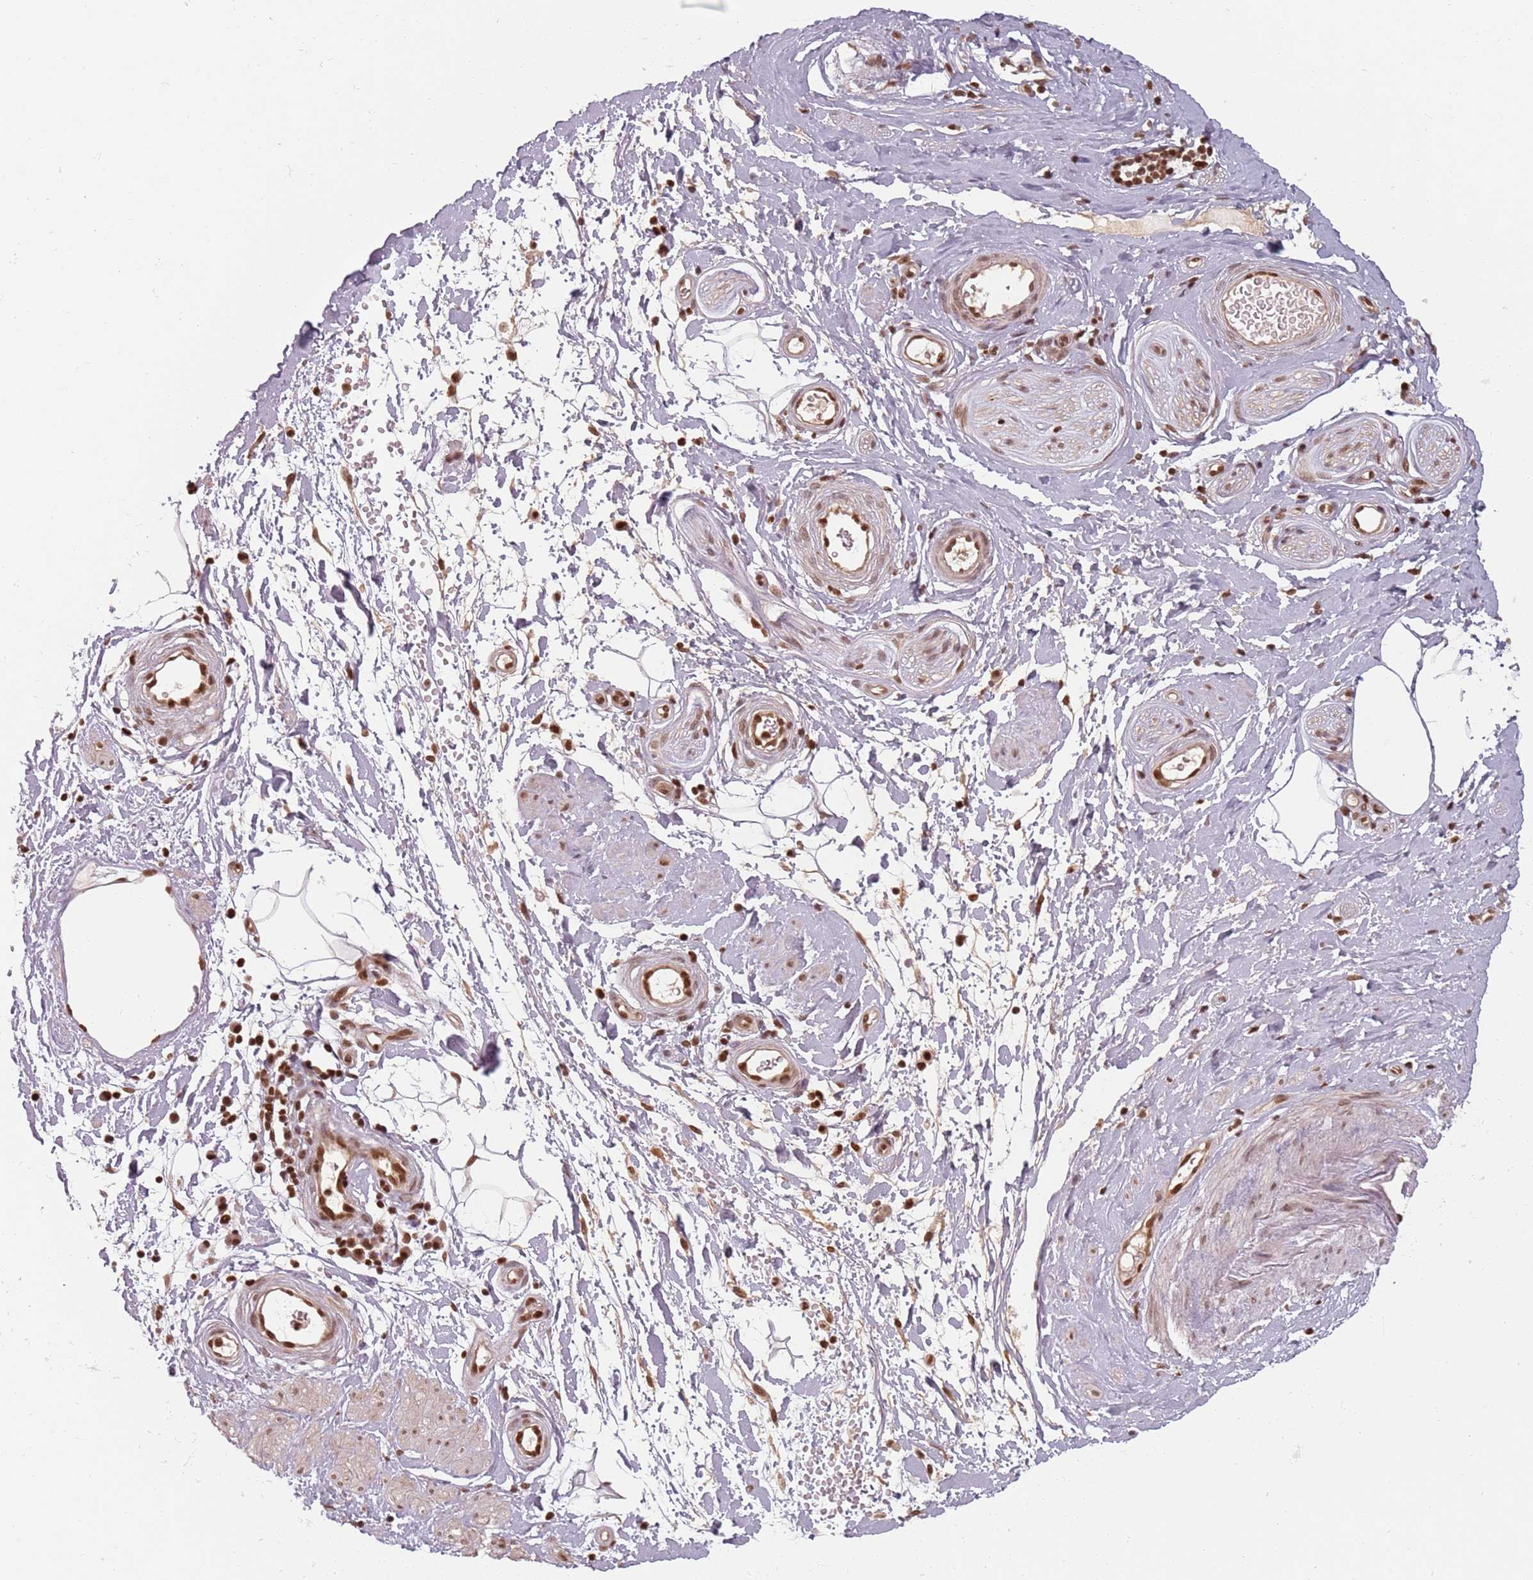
{"staining": {"intensity": "moderate", "quantity": ">75%", "location": "nuclear"}, "tissue": "adipose tissue", "cell_type": "Adipocytes", "image_type": "normal", "snomed": [{"axis": "morphology", "description": "Normal tissue, NOS"}, {"axis": "topography", "description": "Soft tissue"}, {"axis": "topography", "description": "Vascular tissue"}], "caption": "About >75% of adipocytes in unremarkable human adipose tissue reveal moderate nuclear protein expression as visualized by brown immunohistochemical staining.", "gene": "NUP50", "patient": {"sex": "male", "age": 41}}